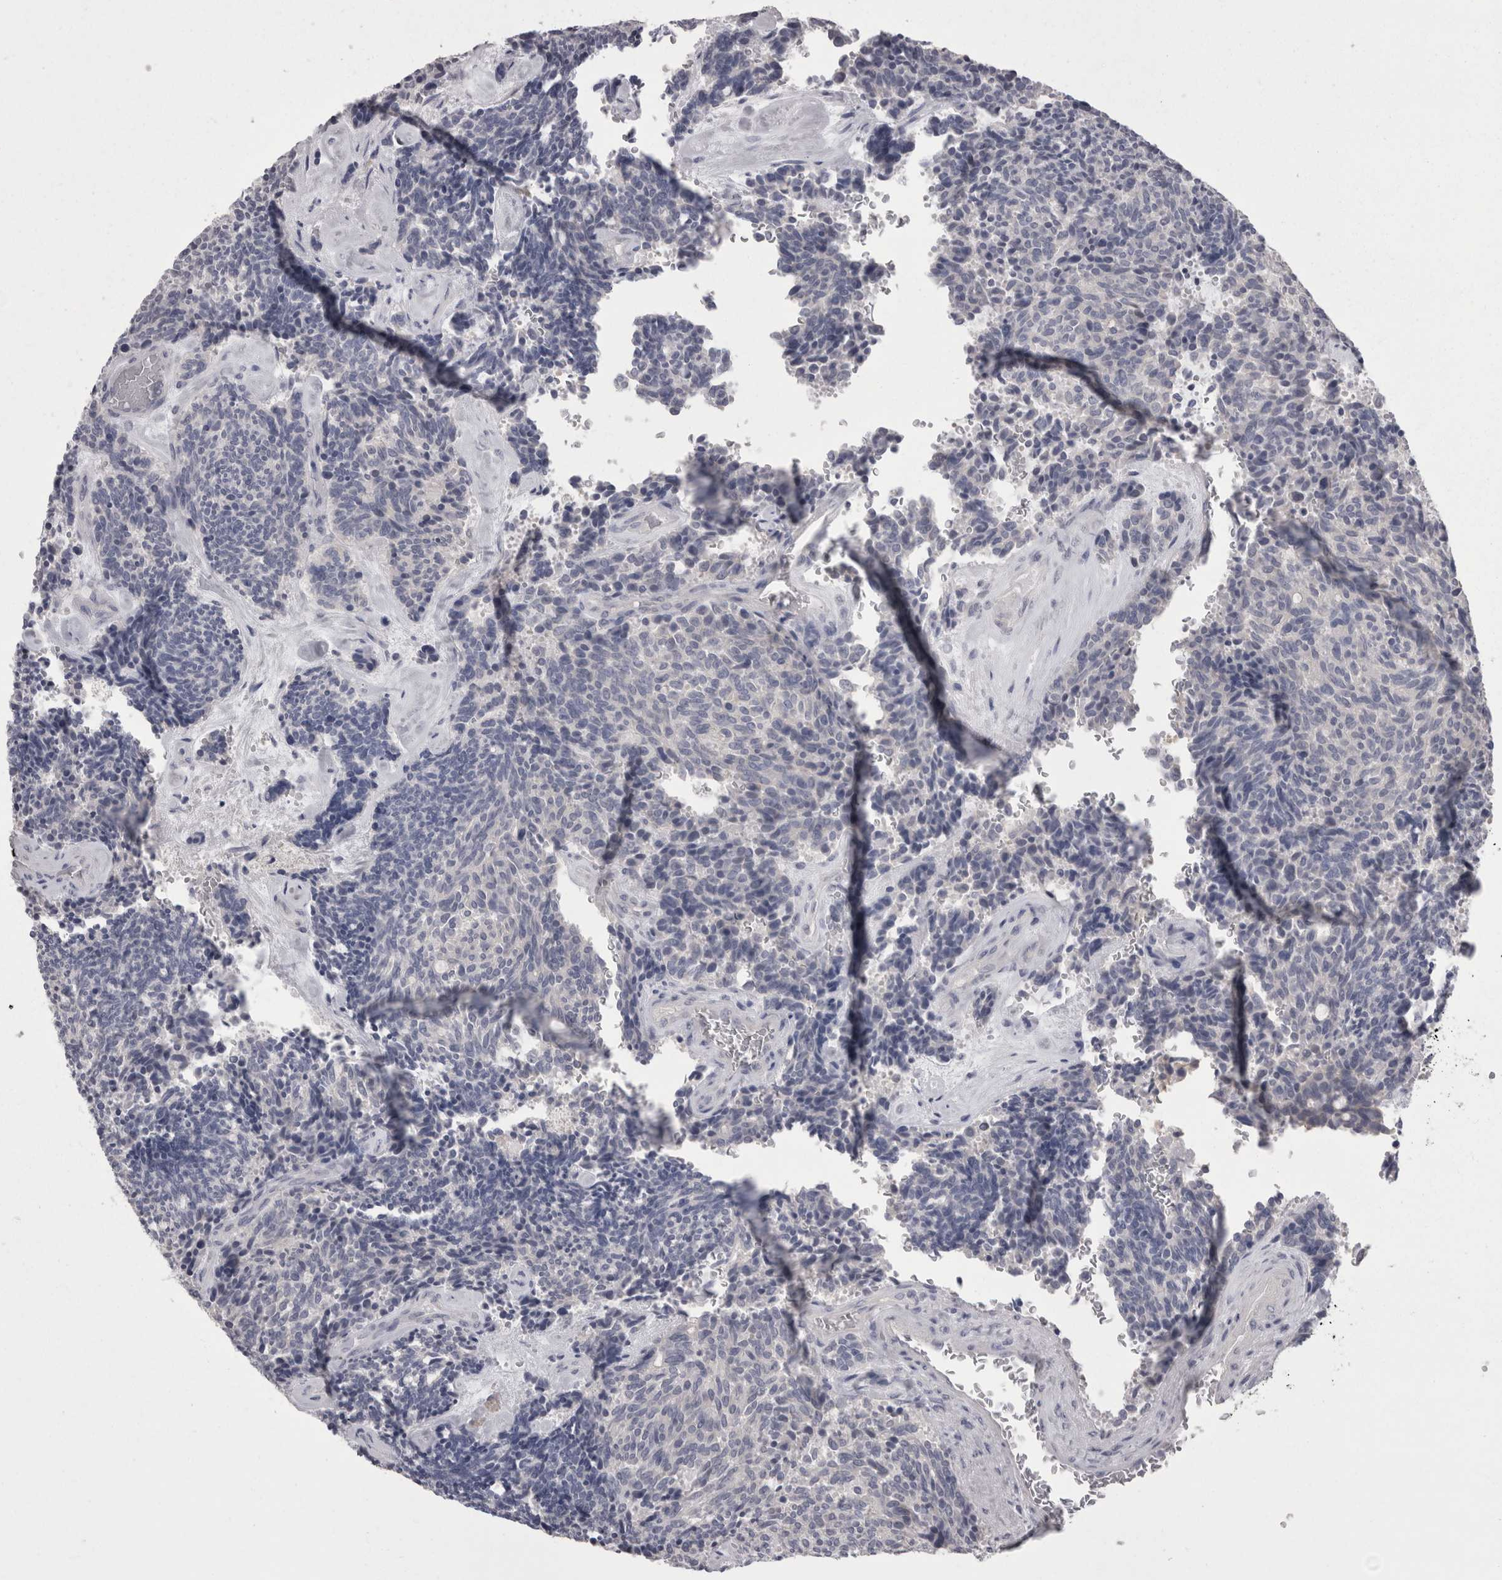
{"staining": {"intensity": "negative", "quantity": "none", "location": "none"}, "tissue": "carcinoid", "cell_type": "Tumor cells", "image_type": "cancer", "snomed": [{"axis": "morphology", "description": "Carcinoid, malignant, NOS"}, {"axis": "topography", "description": "Pancreas"}], "caption": "Immunohistochemical staining of malignant carcinoid reveals no significant expression in tumor cells.", "gene": "CAMK2D", "patient": {"sex": "female", "age": 54}}